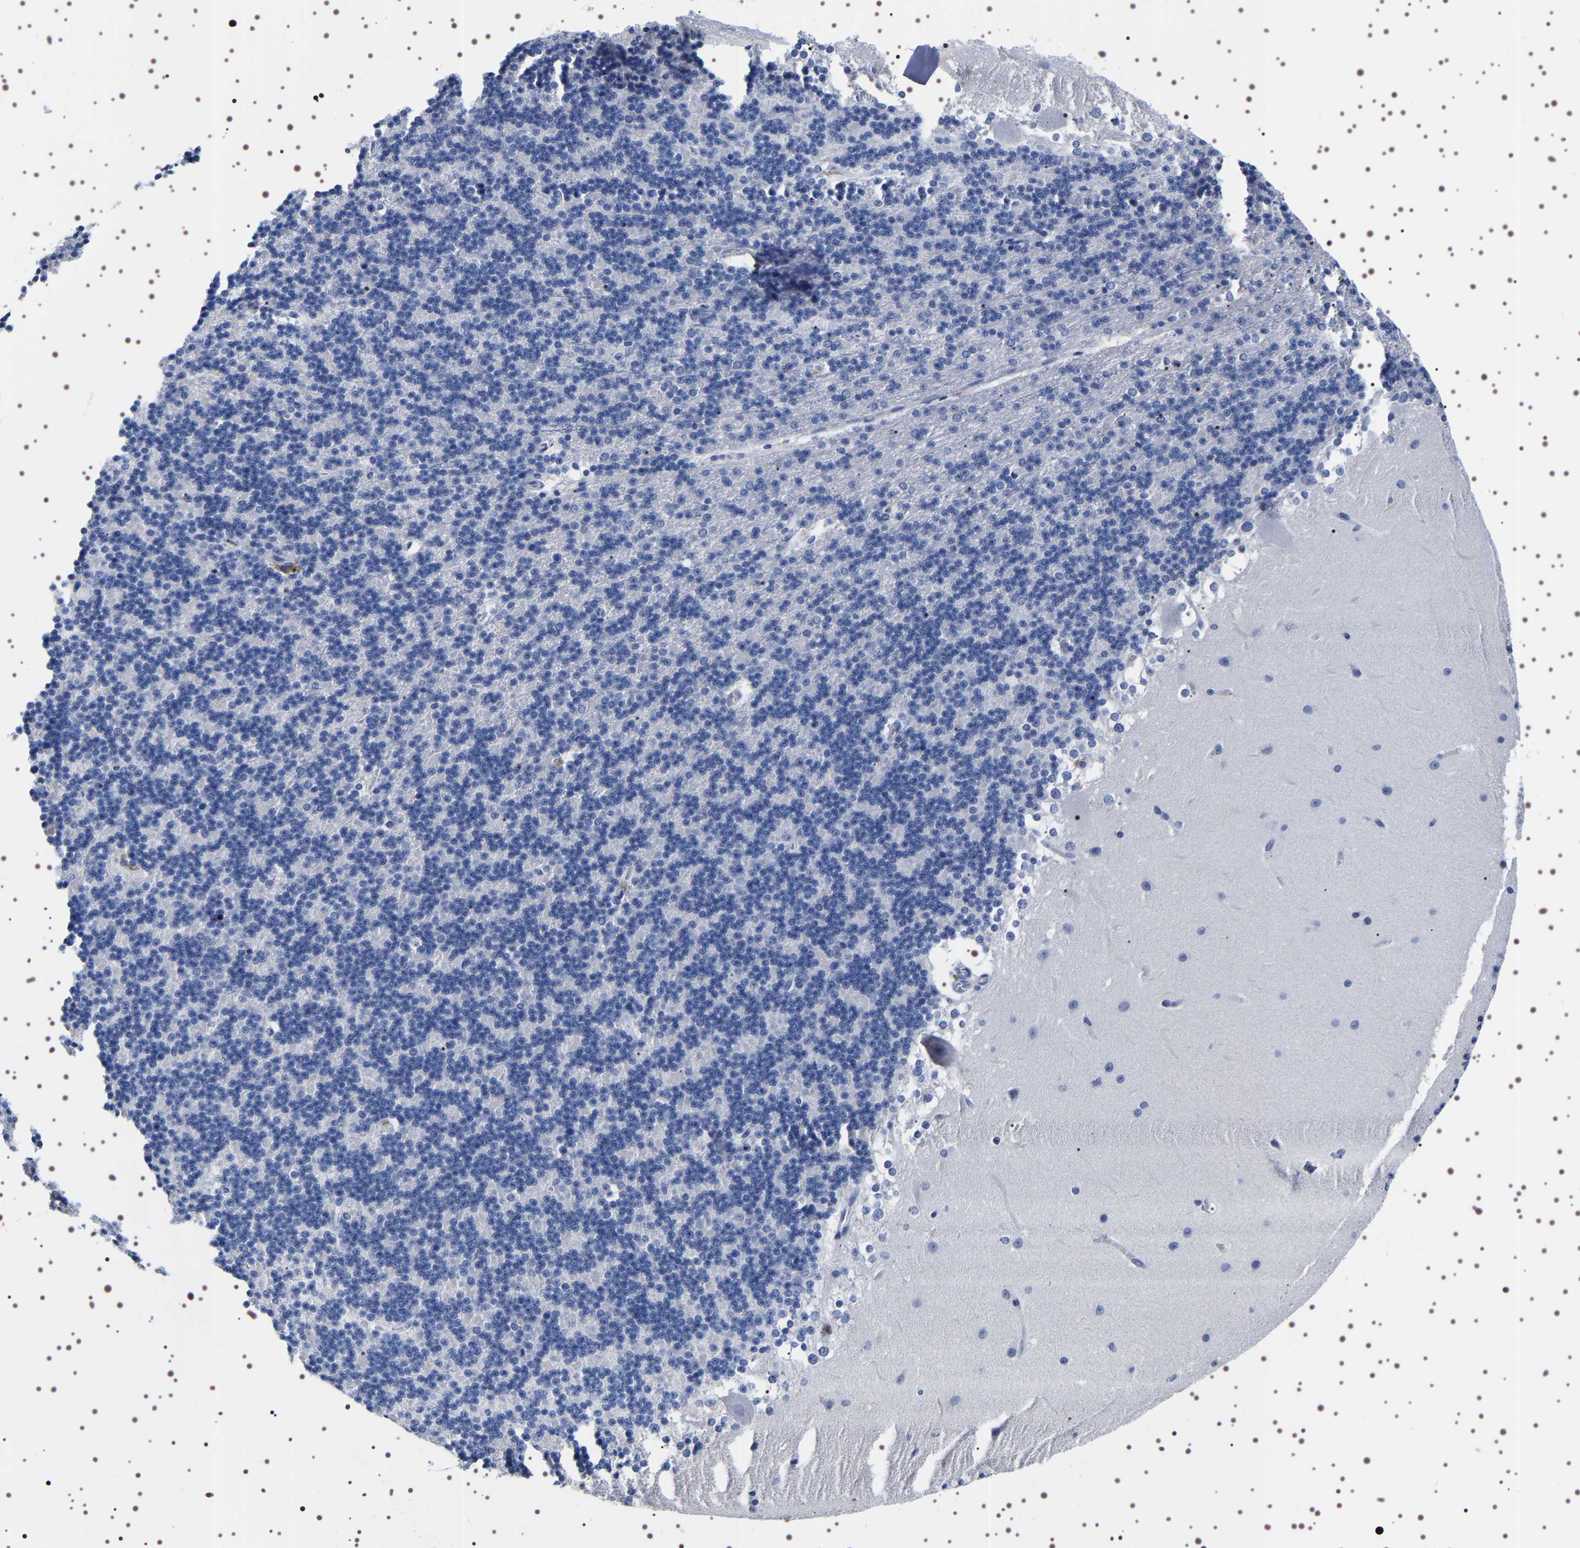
{"staining": {"intensity": "negative", "quantity": "none", "location": "none"}, "tissue": "cerebellum", "cell_type": "Cells in granular layer", "image_type": "normal", "snomed": [{"axis": "morphology", "description": "Normal tissue, NOS"}, {"axis": "topography", "description": "Cerebellum"}], "caption": "A micrograph of cerebellum stained for a protein exhibits no brown staining in cells in granular layer. (DAB (3,3'-diaminobenzidine) immunohistochemistry (IHC) visualized using brightfield microscopy, high magnification).", "gene": "UBQLN3", "patient": {"sex": "female", "age": 19}}